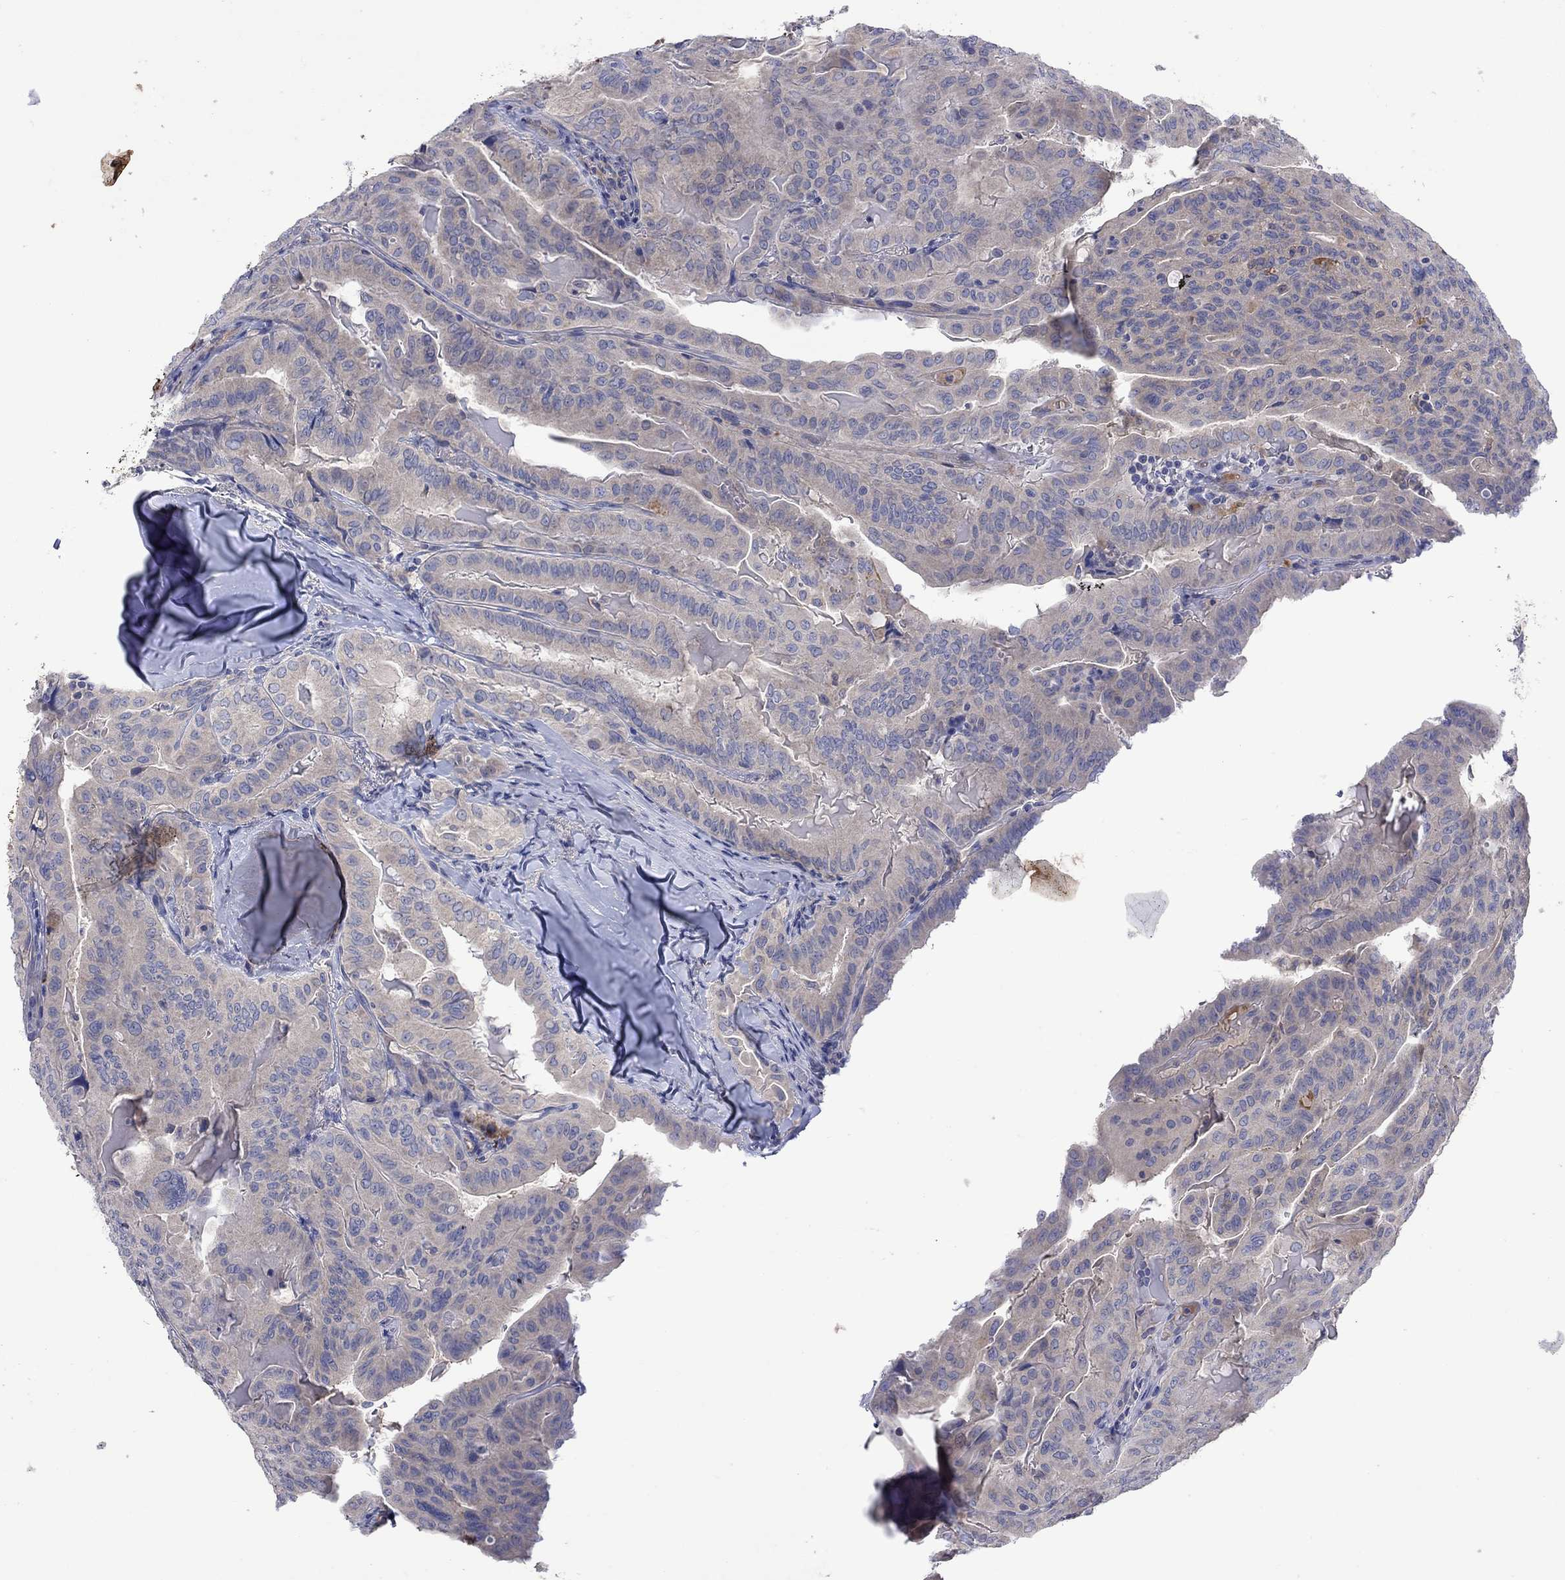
{"staining": {"intensity": "negative", "quantity": "none", "location": "none"}, "tissue": "thyroid cancer", "cell_type": "Tumor cells", "image_type": "cancer", "snomed": [{"axis": "morphology", "description": "Papillary adenocarcinoma, NOS"}, {"axis": "topography", "description": "Thyroid gland"}], "caption": "This micrograph is of thyroid papillary adenocarcinoma stained with IHC to label a protein in brown with the nuclei are counter-stained blue. There is no positivity in tumor cells.", "gene": "PLCL2", "patient": {"sex": "female", "age": 68}}